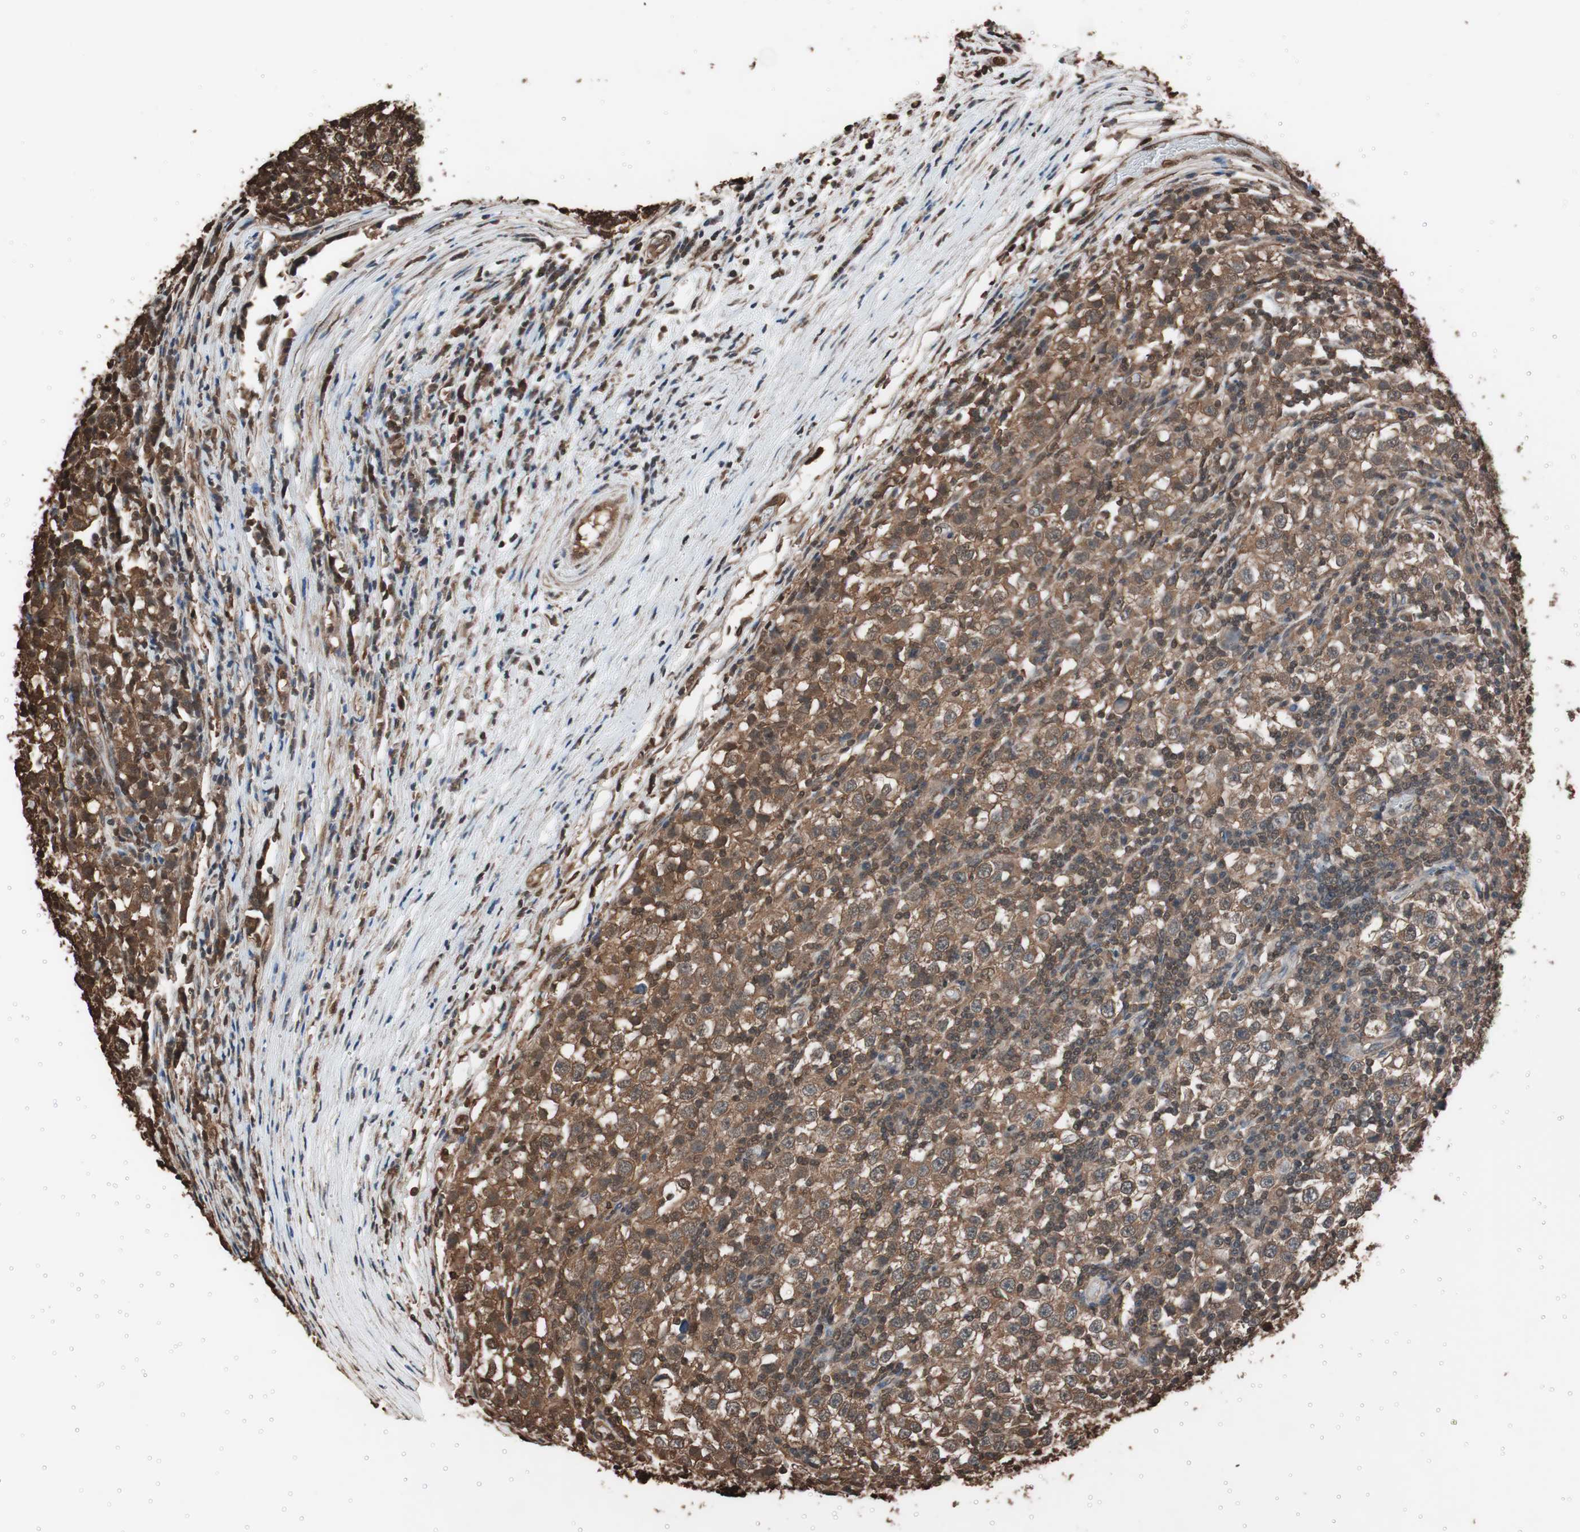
{"staining": {"intensity": "strong", "quantity": ">75%", "location": "cytoplasmic/membranous"}, "tissue": "testis cancer", "cell_type": "Tumor cells", "image_type": "cancer", "snomed": [{"axis": "morphology", "description": "Seminoma, NOS"}, {"axis": "topography", "description": "Testis"}], "caption": "Brown immunohistochemical staining in testis seminoma reveals strong cytoplasmic/membranous positivity in about >75% of tumor cells.", "gene": "CALM2", "patient": {"sex": "male", "age": 65}}